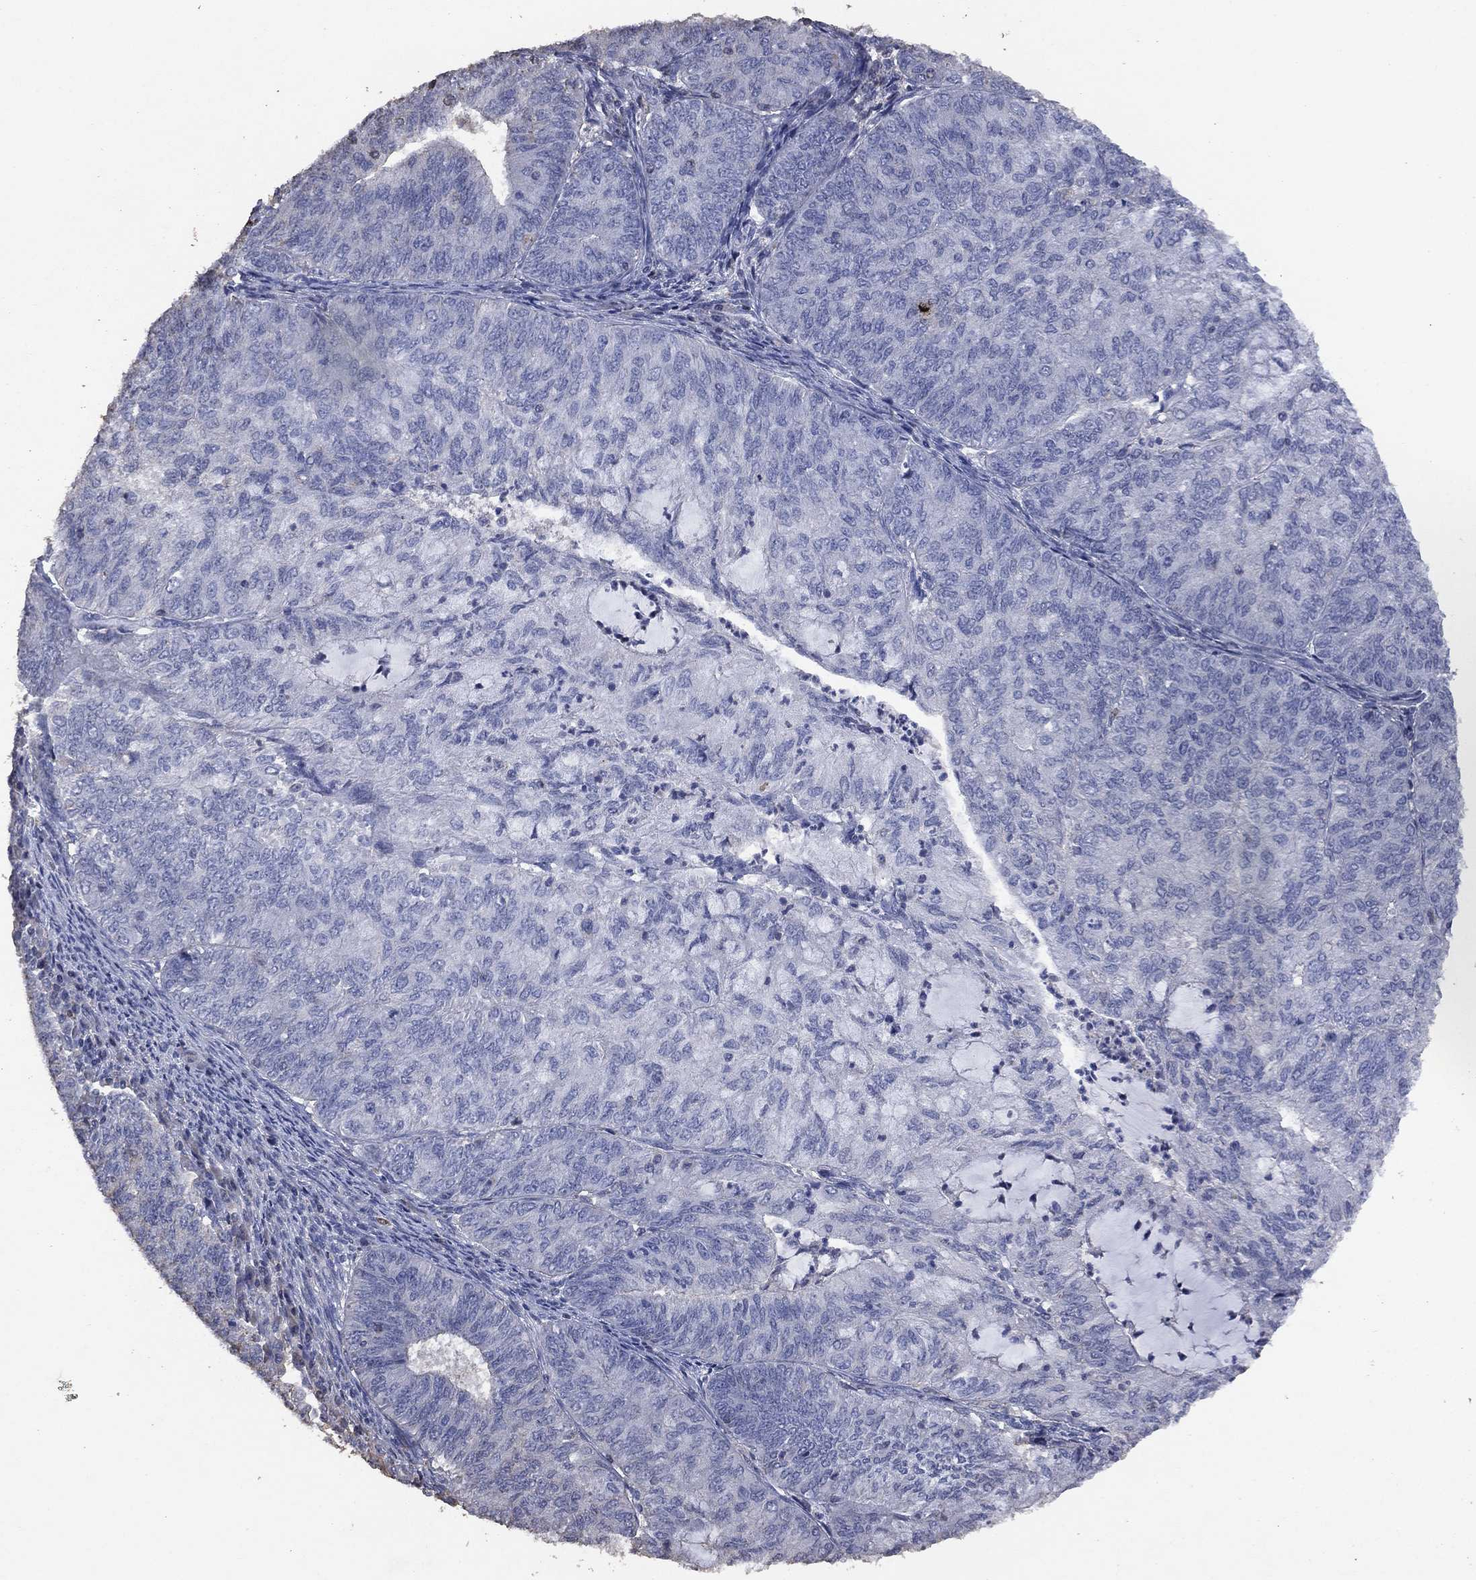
{"staining": {"intensity": "negative", "quantity": "none", "location": "none"}, "tissue": "endometrial cancer", "cell_type": "Tumor cells", "image_type": "cancer", "snomed": [{"axis": "morphology", "description": "Adenocarcinoma, NOS"}, {"axis": "topography", "description": "Endometrium"}], "caption": "Immunohistochemistry (IHC) of human adenocarcinoma (endometrial) displays no staining in tumor cells.", "gene": "ADPRHL1", "patient": {"sex": "female", "age": 82}}